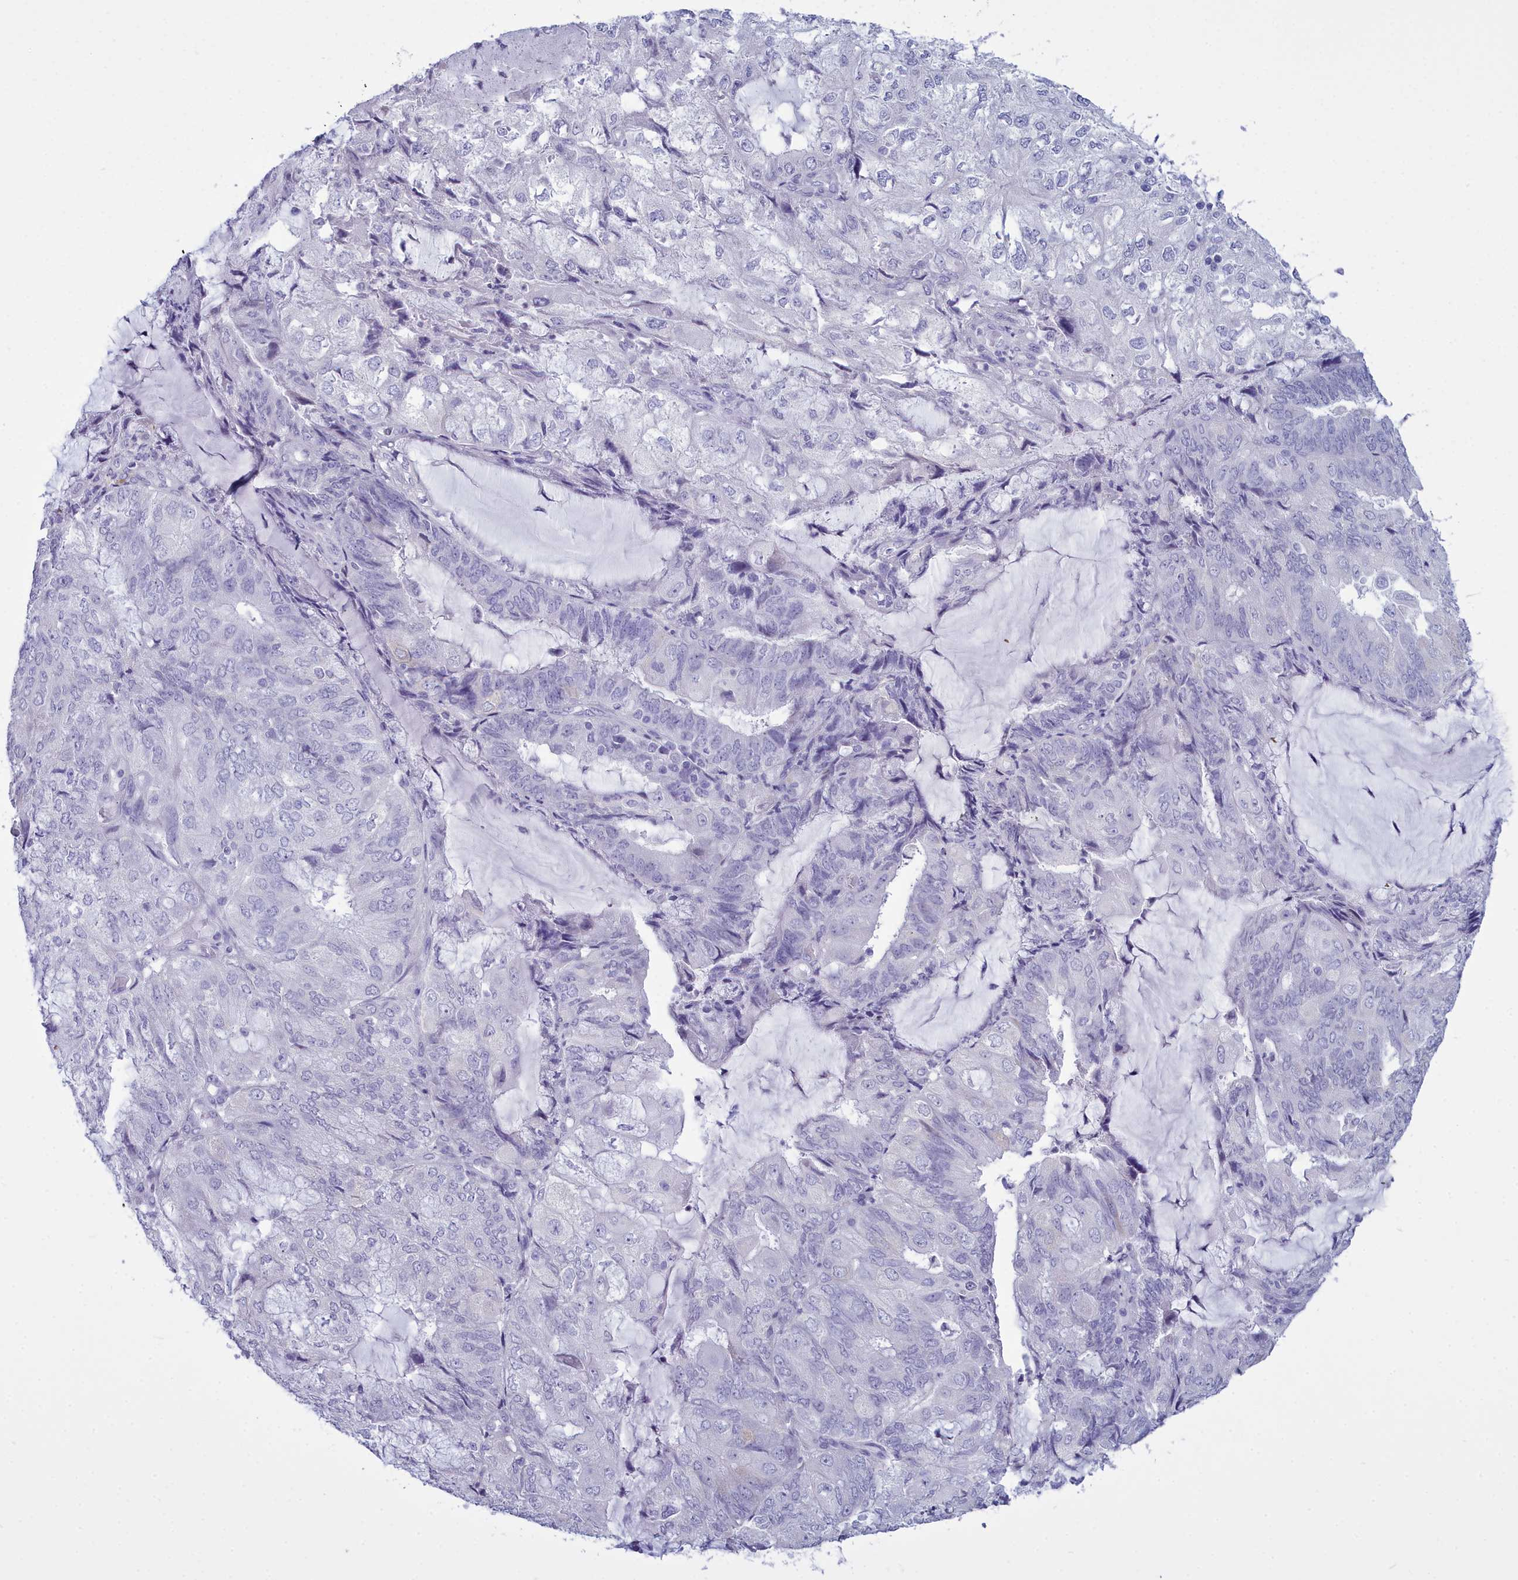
{"staining": {"intensity": "negative", "quantity": "none", "location": "none"}, "tissue": "endometrial cancer", "cell_type": "Tumor cells", "image_type": "cancer", "snomed": [{"axis": "morphology", "description": "Adenocarcinoma, NOS"}, {"axis": "topography", "description": "Endometrium"}], "caption": "Immunohistochemistry (IHC) photomicrograph of human endometrial cancer (adenocarcinoma) stained for a protein (brown), which displays no positivity in tumor cells.", "gene": "MAP6", "patient": {"sex": "female", "age": 81}}